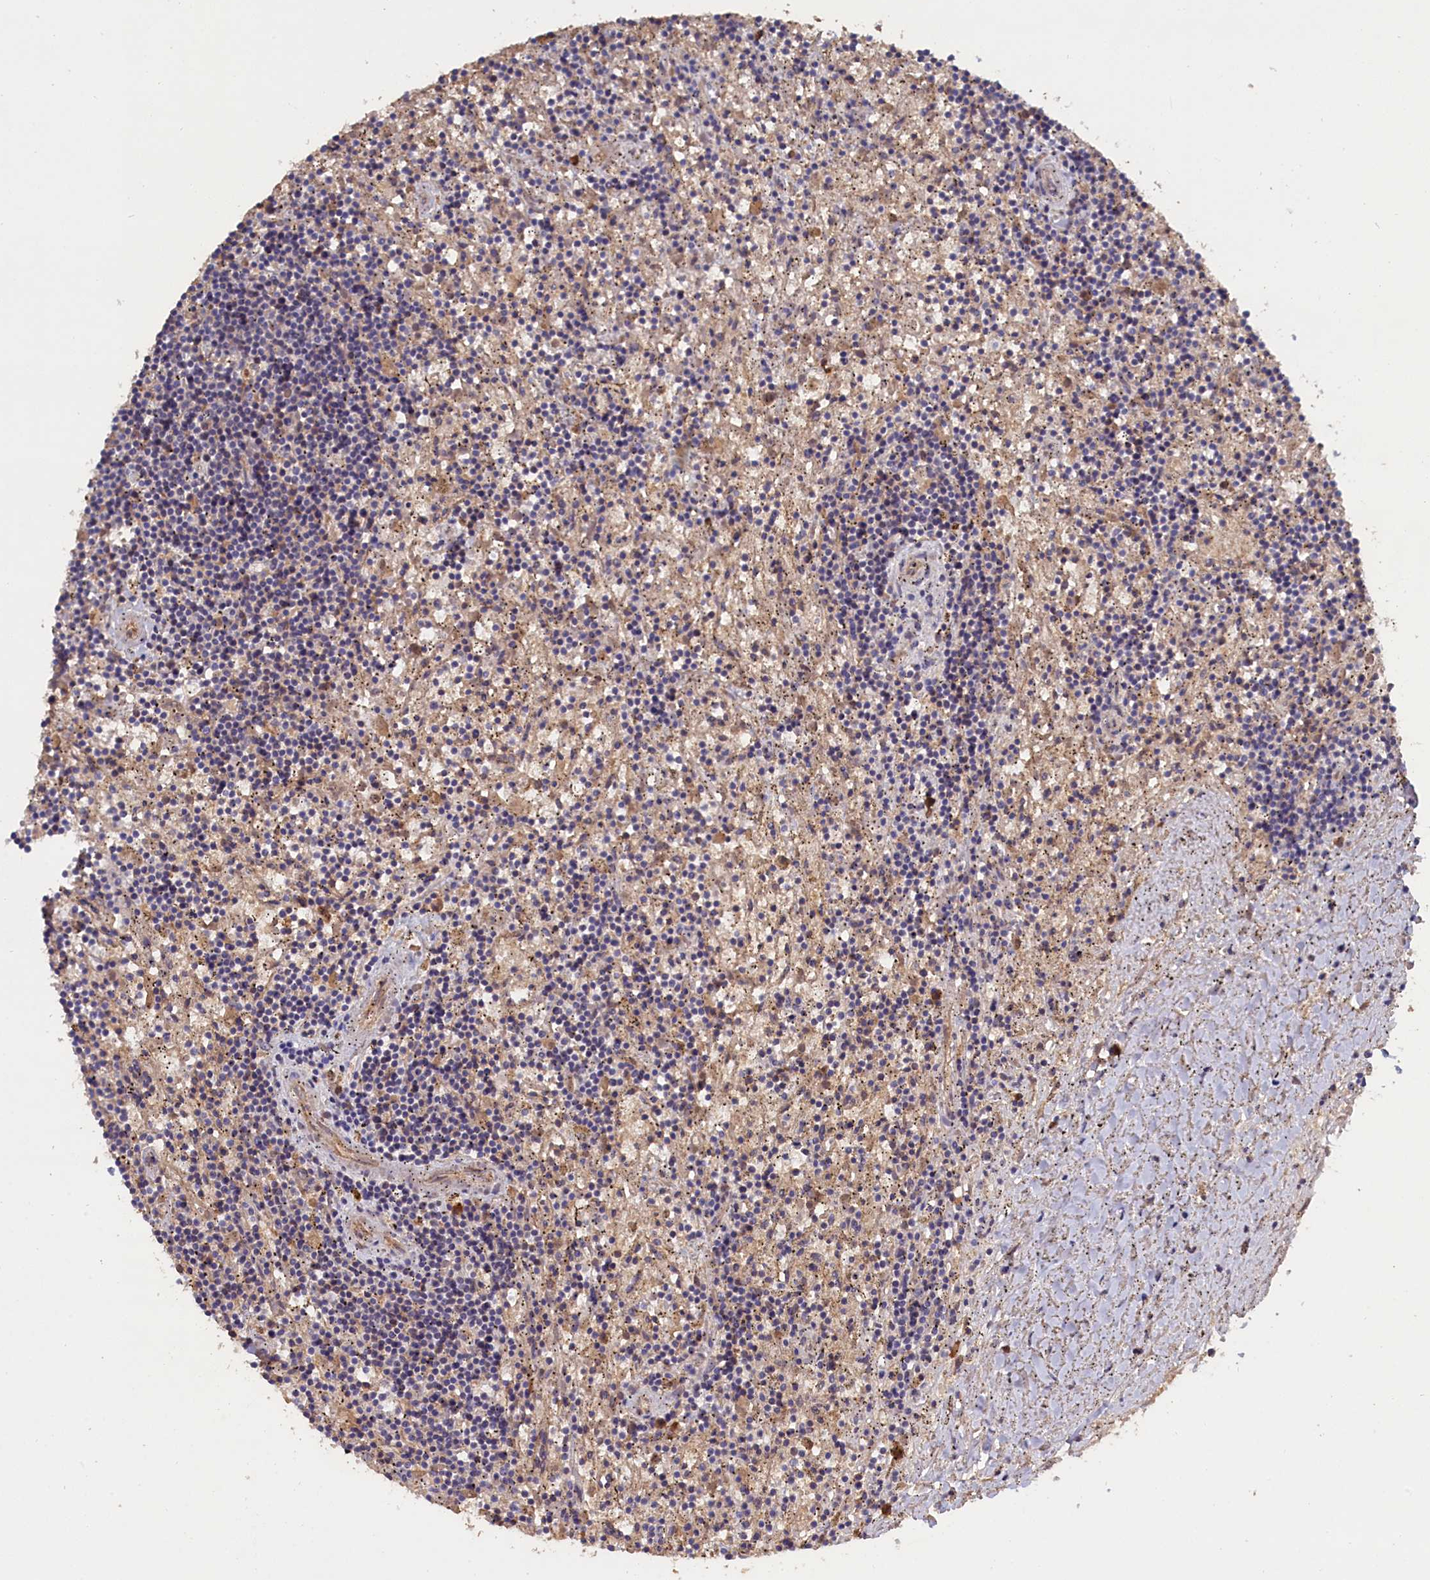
{"staining": {"intensity": "negative", "quantity": "none", "location": "none"}, "tissue": "lymphoma", "cell_type": "Tumor cells", "image_type": "cancer", "snomed": [{"axis": "morphology", "description": "Malignant lymphoma, non-Hodgkin's type, Low grade"}, {"axis": "topography", "description": "Spleen"}], "caption": "Tumor cells show no significant expression in lymphoma.", "gene": "CELF5", "patient": {"sex": "male", "age": 76}}